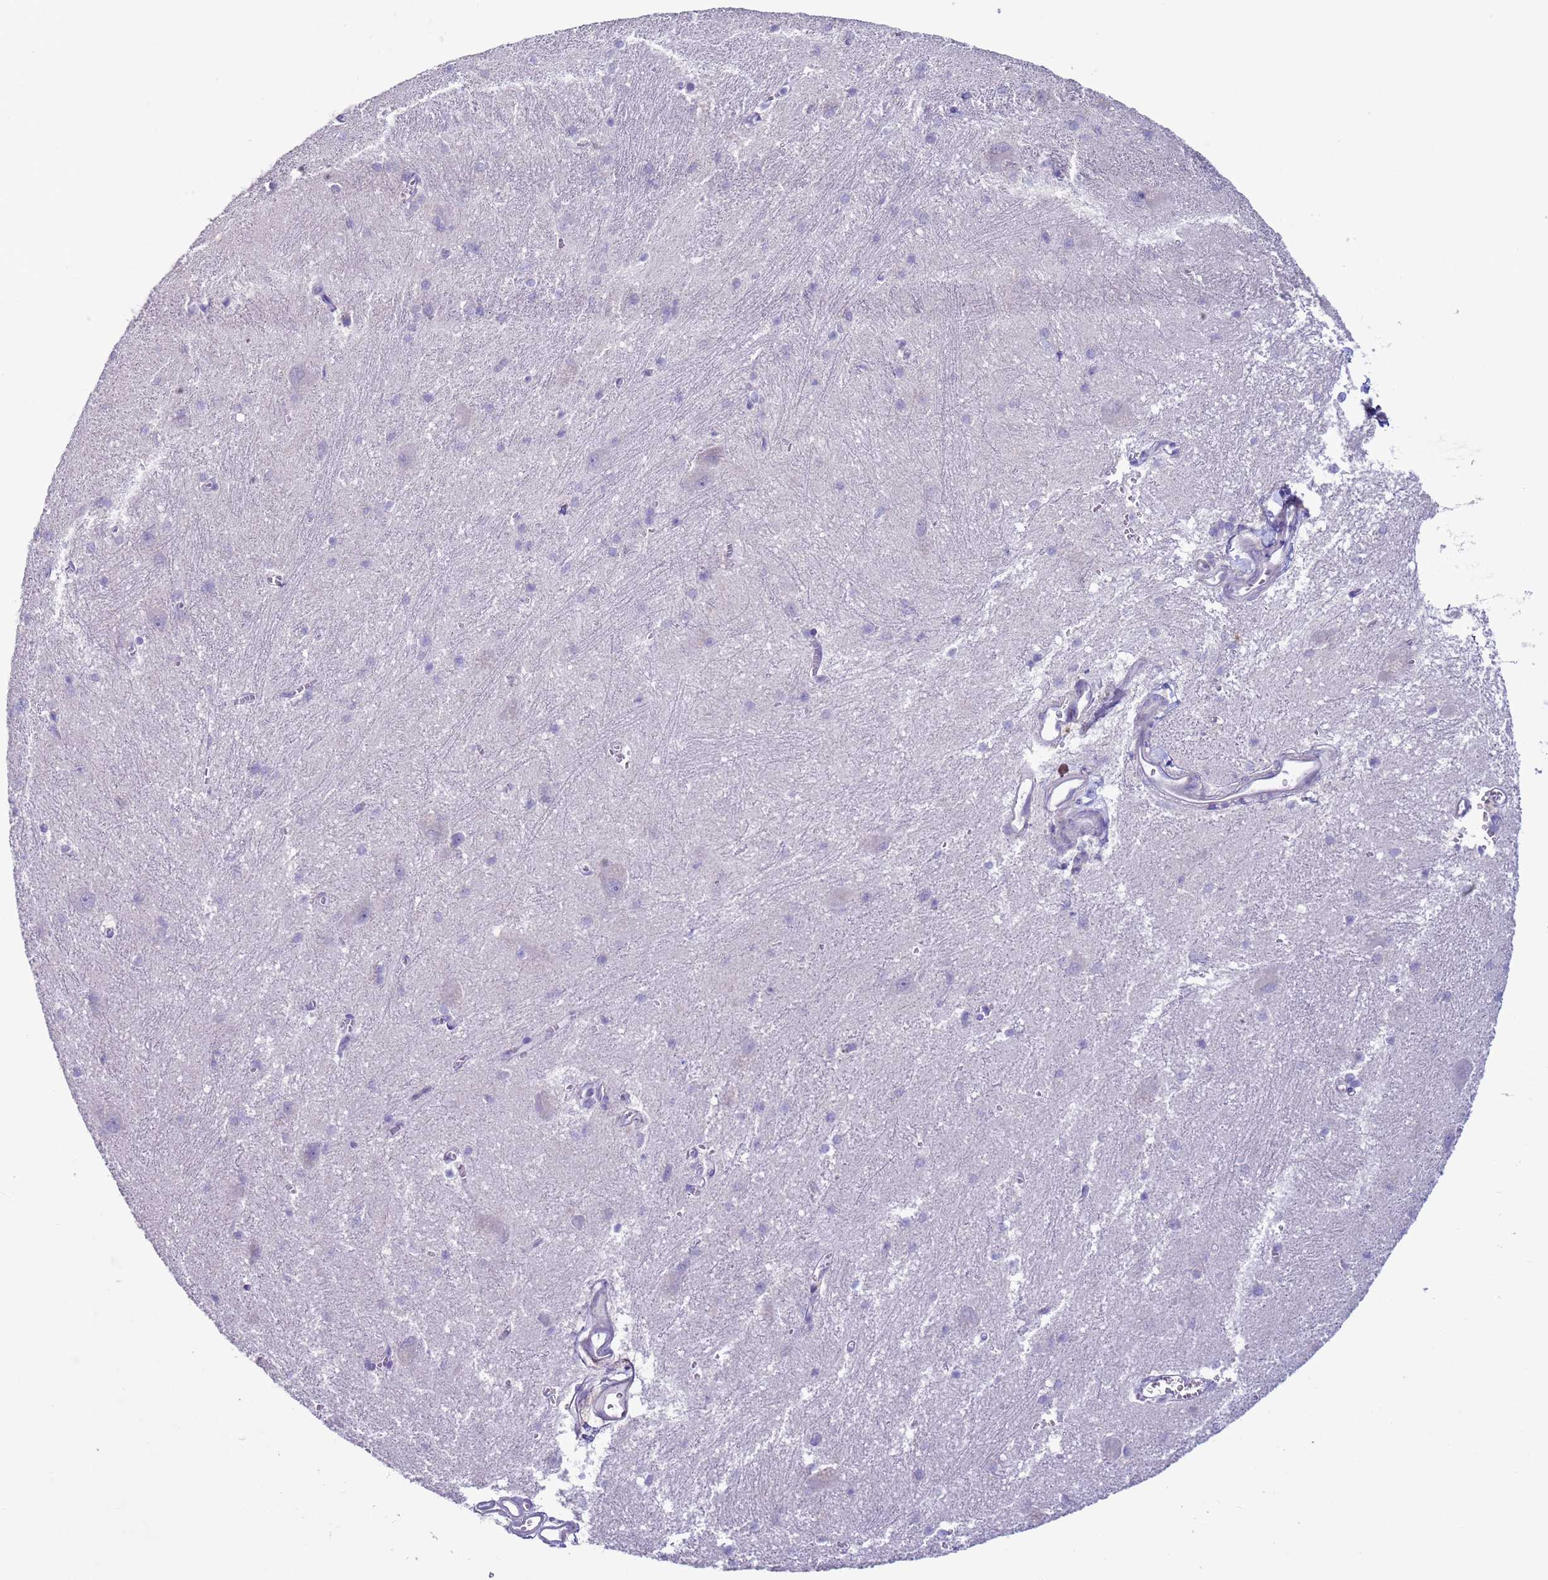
{"staining": {"intensity": "negative", "quantity": "none", "location": "none"}, "tissue": "caudate", "cell_type": "Glial cells", "image_type": "normal", "snomed": [{"axis": "morphology", "description": "Normal tissue, NOS"}, {"axis": "topography", "description": "Lateral ventricle wall"}], "caption": "IHC photomicrograph of unremarkable caudate stained for a protein (brown), which reveals no staining in glial cells.", "gene": "NPAP1", "patient": {"sex": "male", "age": 37}}